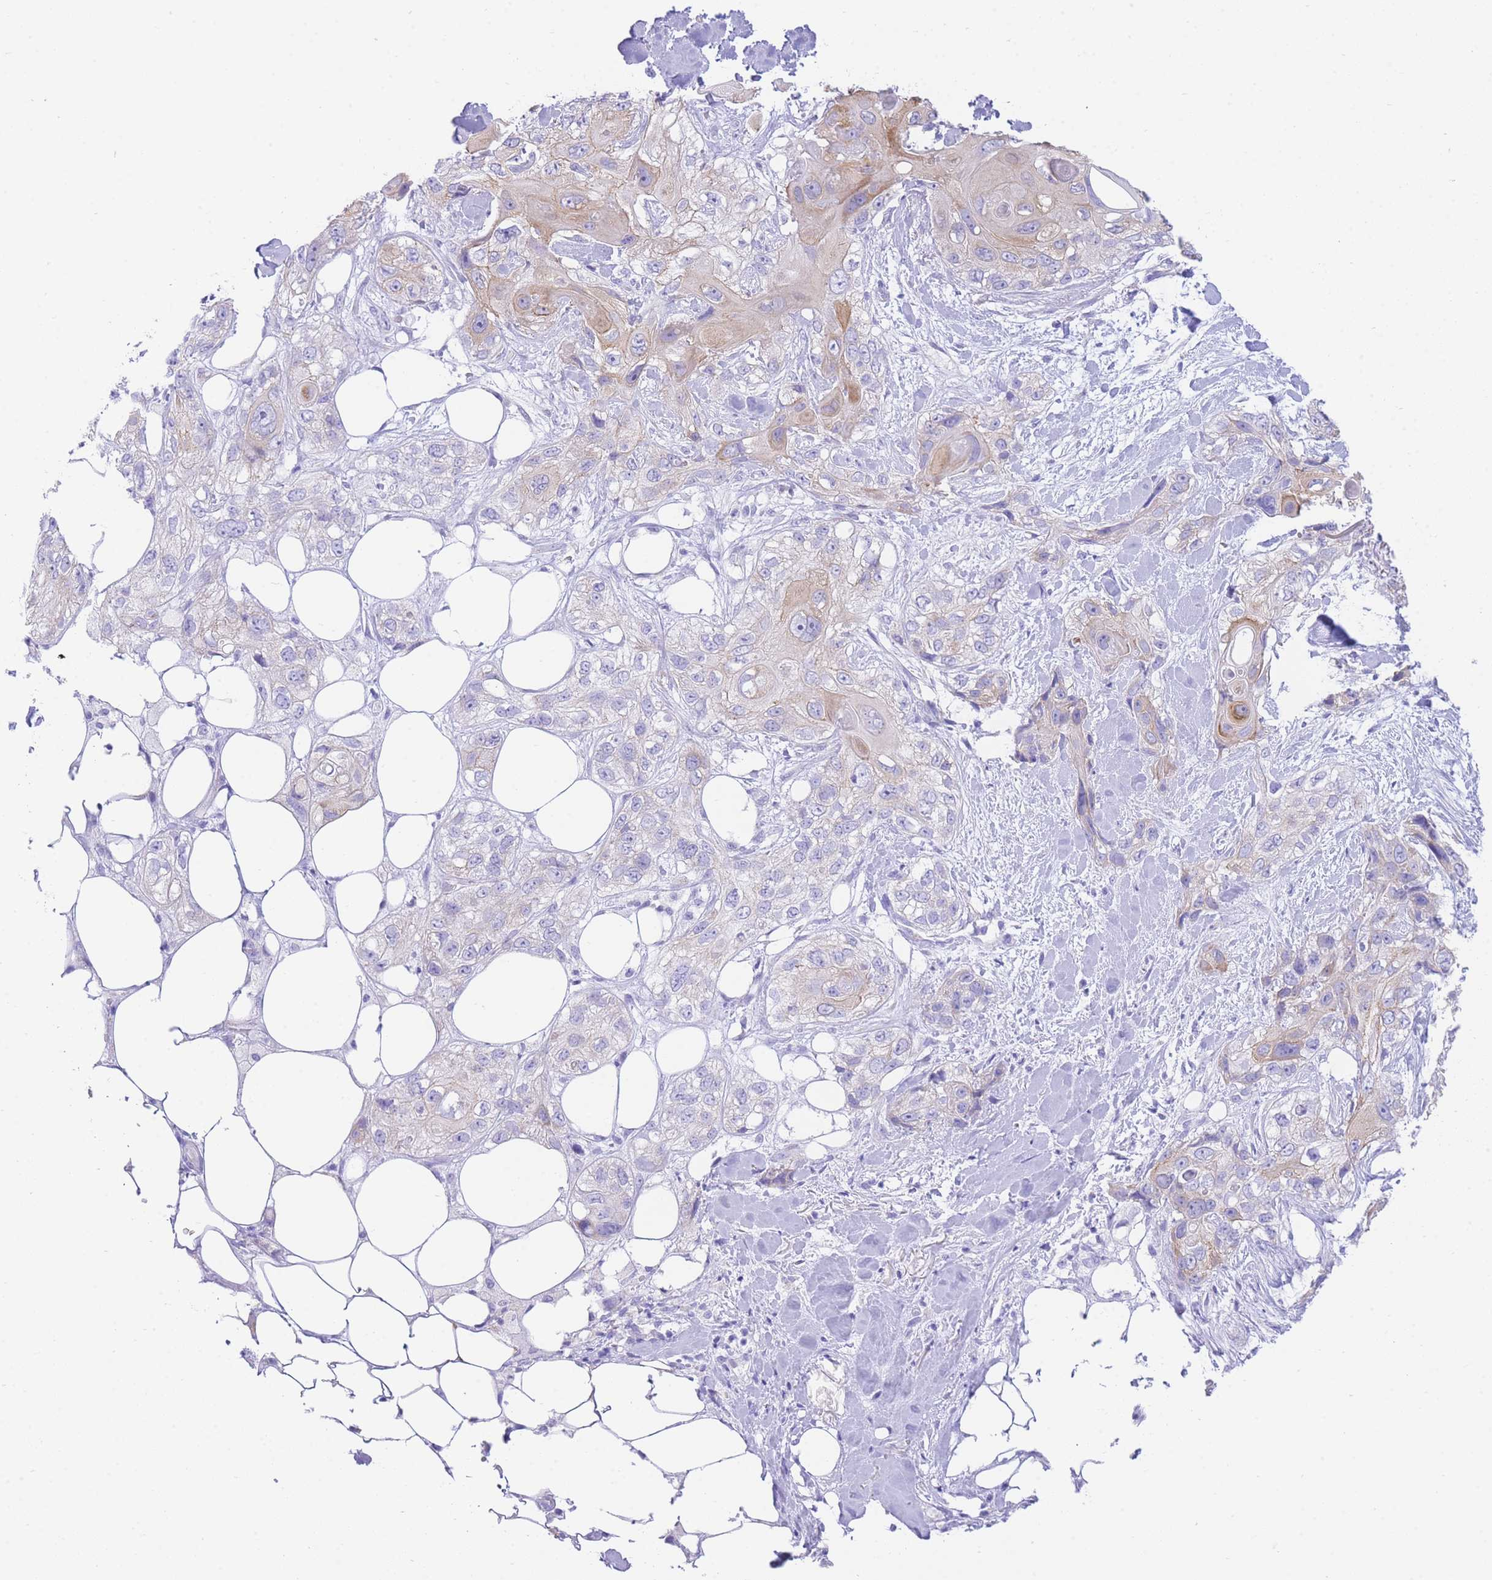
{"staining": {"intensity": "weak", "quantity": "<25%", "location": "cytoplasmic/membranous"}, "tissue": "skin cancer", "cell_type": "Tumor cells", "image_type": "cancer", "snomed": [{"axis": "morphology", "description": "Normal tissue, NOS"}, {"axis": "morphology", "description": "Squamous cell carcinoma, NOS"}, {"axis": "topography", "description": "Skin"}], "caption": "This is an immunohistochemistry (IHC) micrograph of human skin squamous cell carcinoma. There is no expression in tumor cells.", "gene": "ACSM4", "patient": {"sex": "male", "age": 72}}